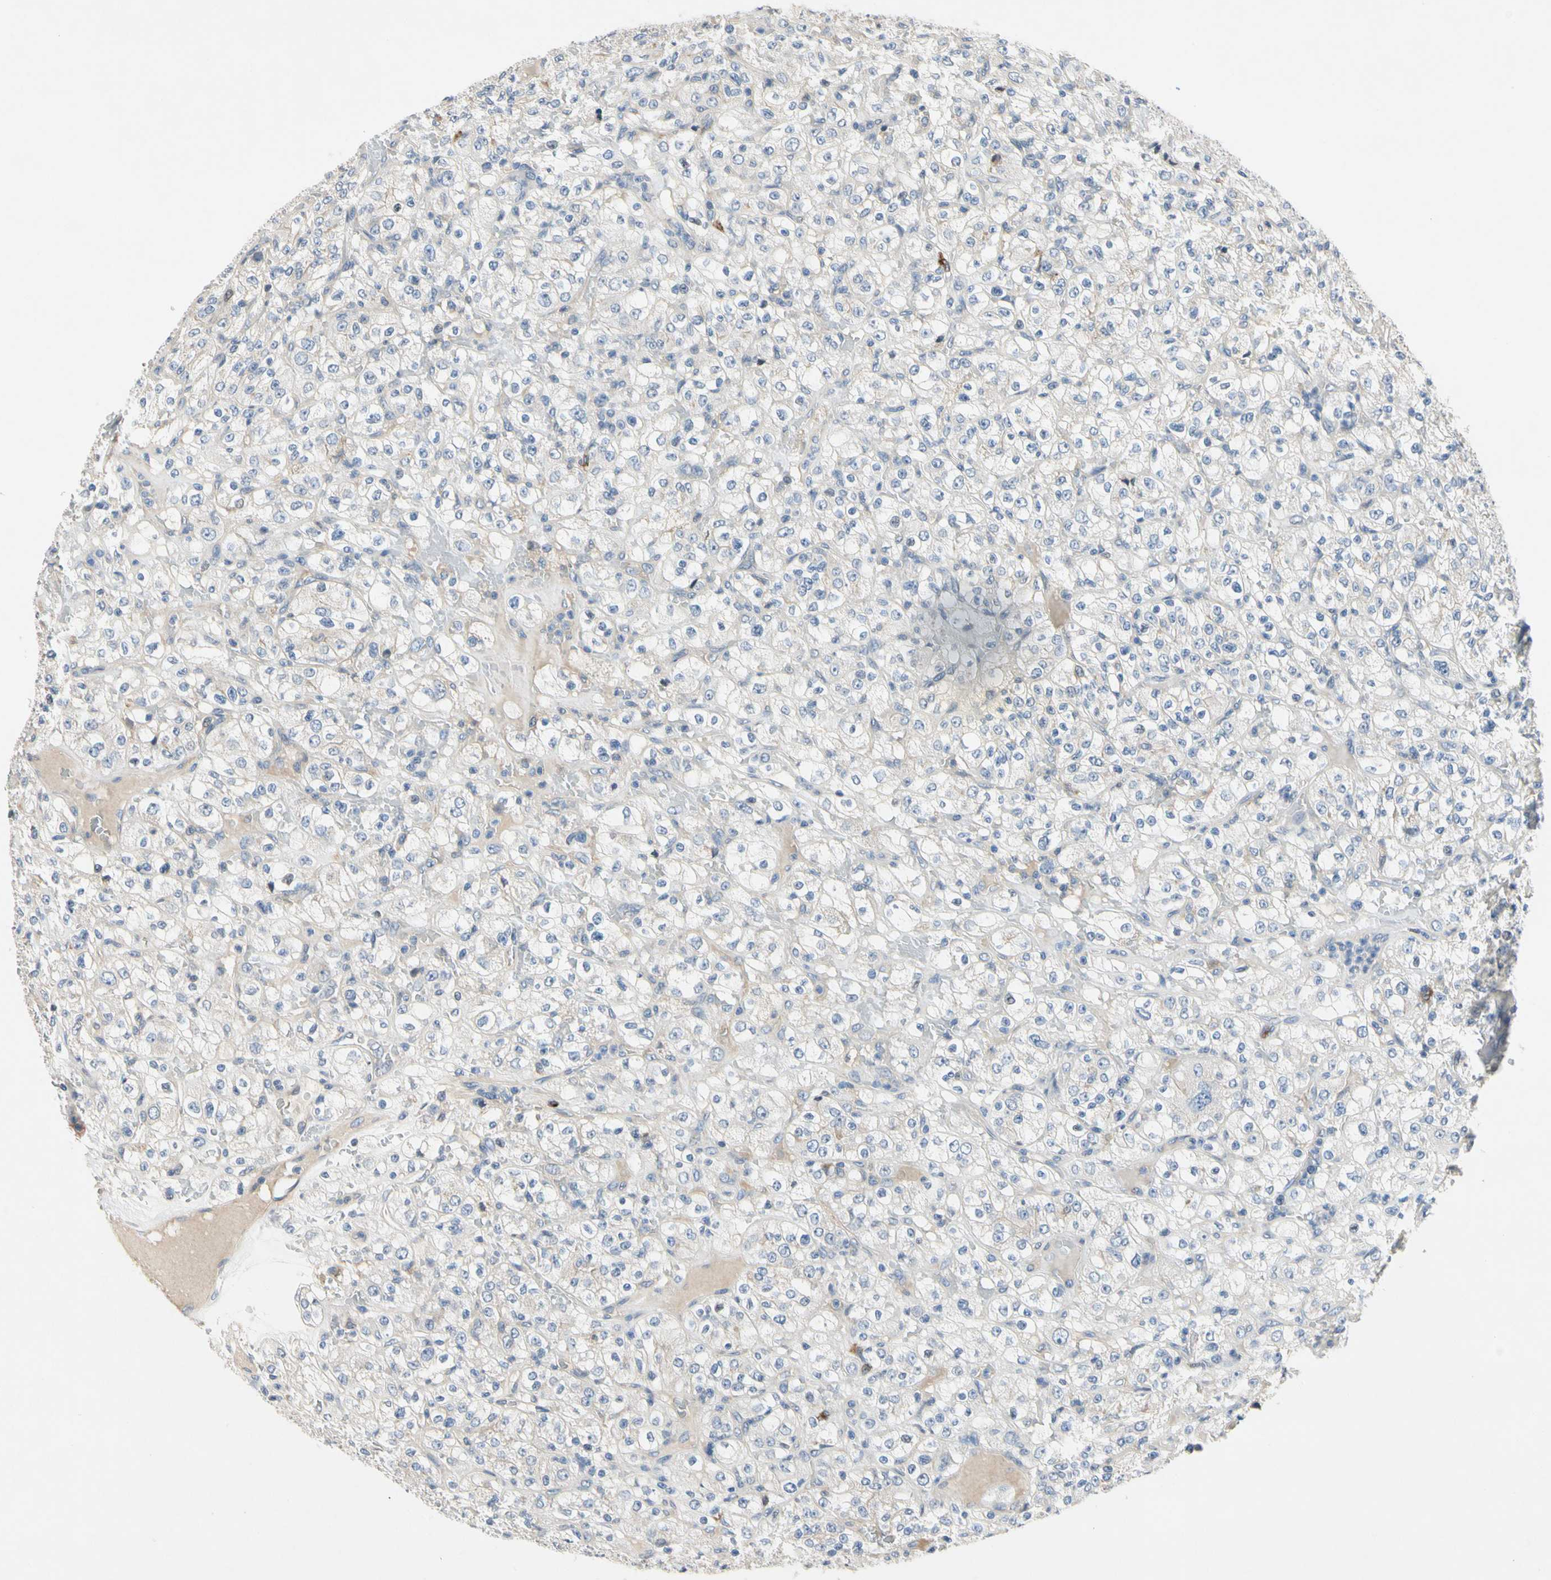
{"staining": {"intensity": "negative", "quantity": "none", "location": "none"}, "tissue": "renal cancer", "cell_type": "Tumor cells", "image_type": "cancer", "snomed": [{"axis": "morphology", "description": "Normal tissue, NOS"}, {"axis": "morphology", "description": "Adenocarcinoma, NOS"}, {"axis": "topography", "description": "Kidney"}], "caption": "This image is of renal cancer (adenocarcinoma) stained with immunohistochemistry to label a protein in brown with the nuclei are counter-stained blue. There is no positivity in tumor cells.", "gene": "GAS6", "patient": {"sex": "female", "age": 72}}